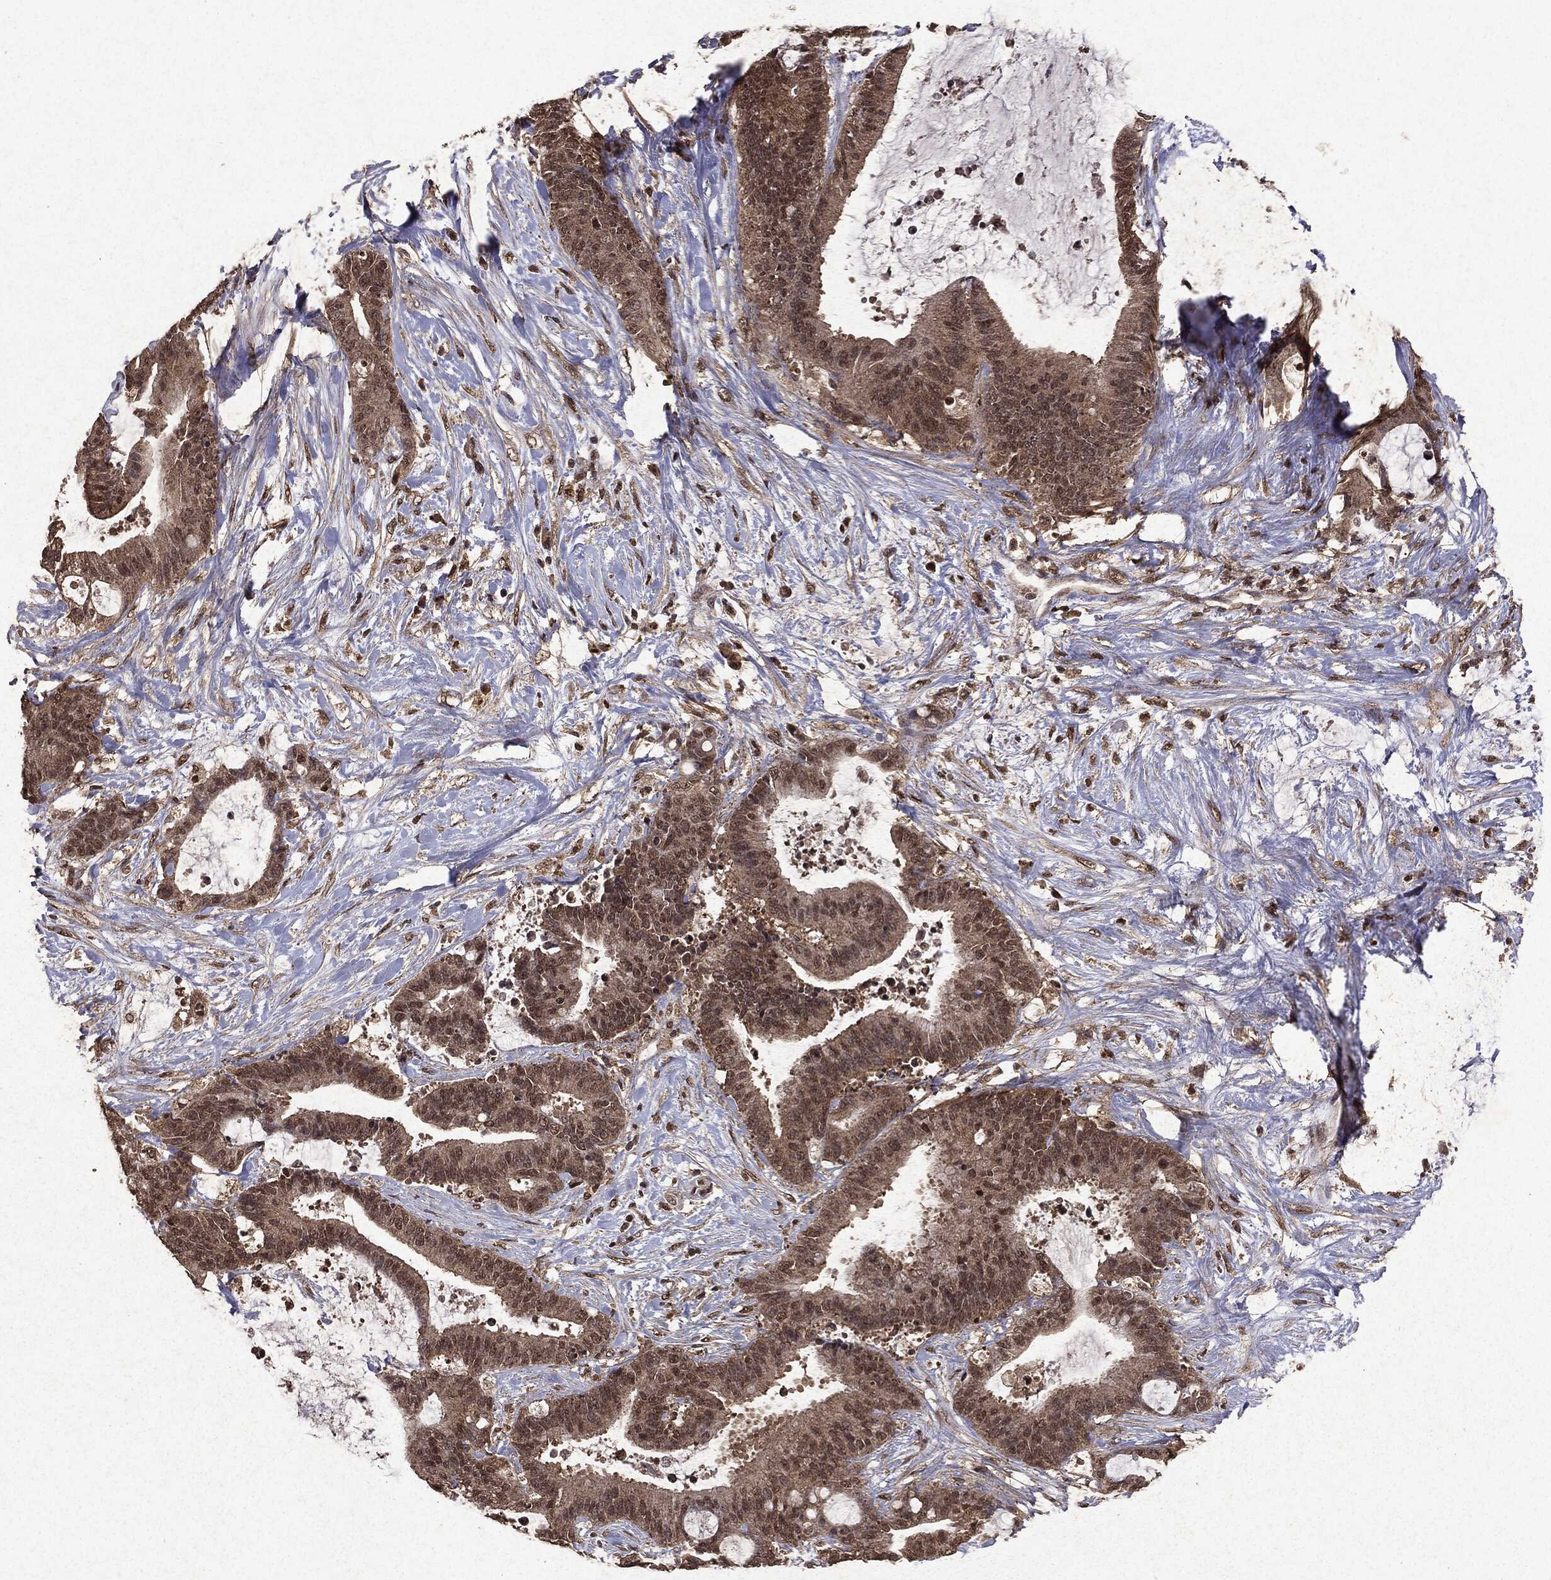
{"staining": {"intensity": "moderate", "quantity": ">75%", "location": "cytoplasmic/membranous,nuclear"}, "tissue": "liver cancer", "cell_type": "Tumor cells", "image_type": "cancer", "snomed": [{"axis": "morphology", "description": "Cholangiocarcinoma"}, {"axis": "topography", "description": "Liver"}], "caption": "Immunohistochemistry (IHC) staining of cholangiocarcinoma (liver), which shows medium levels of moderate cytoplasmic/membranous and nuclear expression in approximately >75% of tumor cells indicating moderate cytoplasmic/membranous and nuclear protein staining. The staining was performed using DAB (brown) for protein detection and nuclei were counterstained in hematoxylin (blue).", "gene": "PEBP1", "patient": {"sex": "female", "age": 73}}